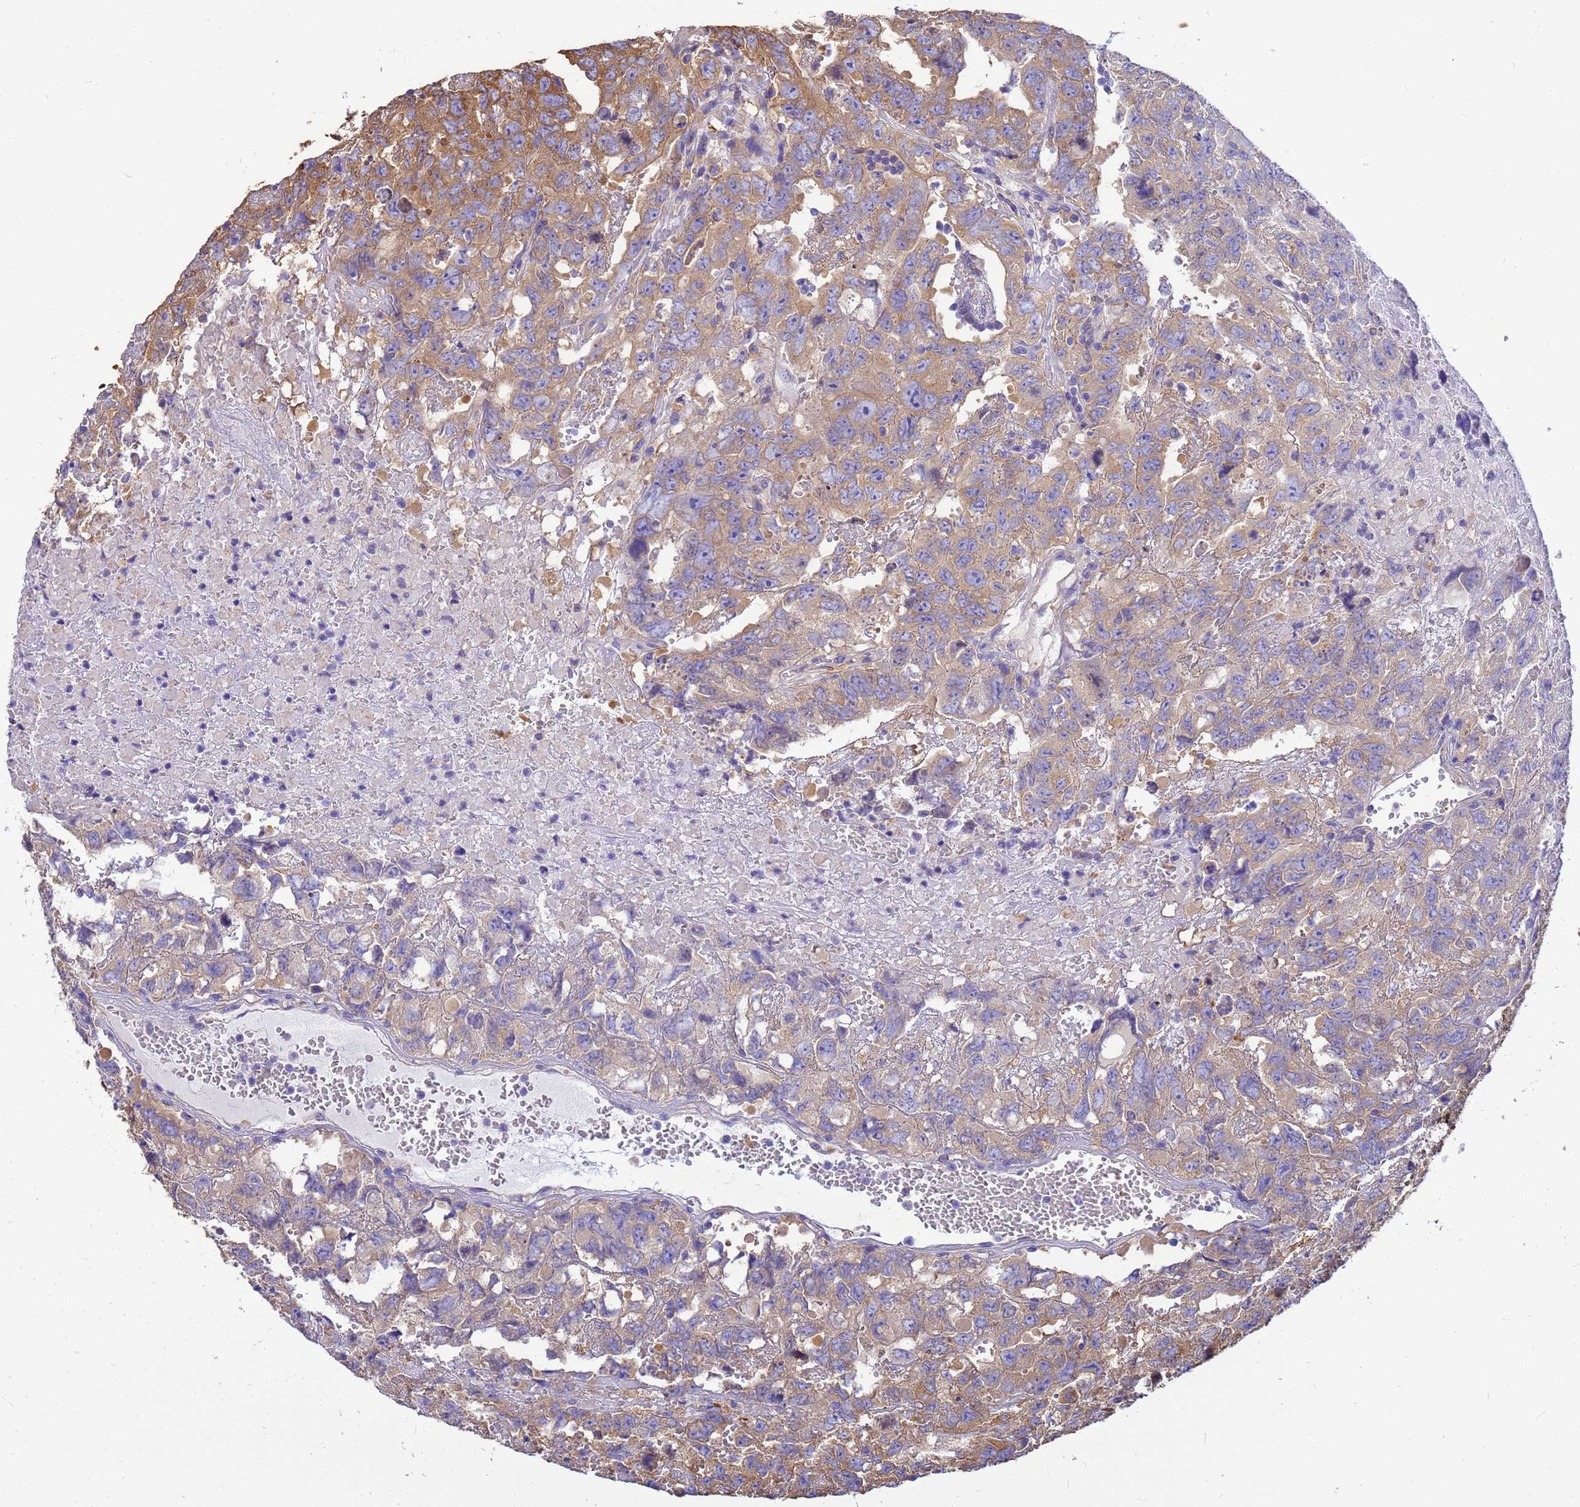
{"staining": {"intensity": "moderate", "quantity": "25%-75%", "location": "cytoplasmic/membranous"}, "tissue": "testis cancer", "cell_type": "Tumor cells", "image_type": "cancer", "snomed": [{"axis": "morphology", "description": "Carcinoma, Embryonal, NOS"}, {"axis": "topography", "description": "Testis"}], "caption": "This is a histology image of IHC staining of testis cancer, which shows moderate staining in the cytoplasmic/membranous of tumor cells.", "gene": "TUBB1", "patient": {"sex": "male", "age": 45}}